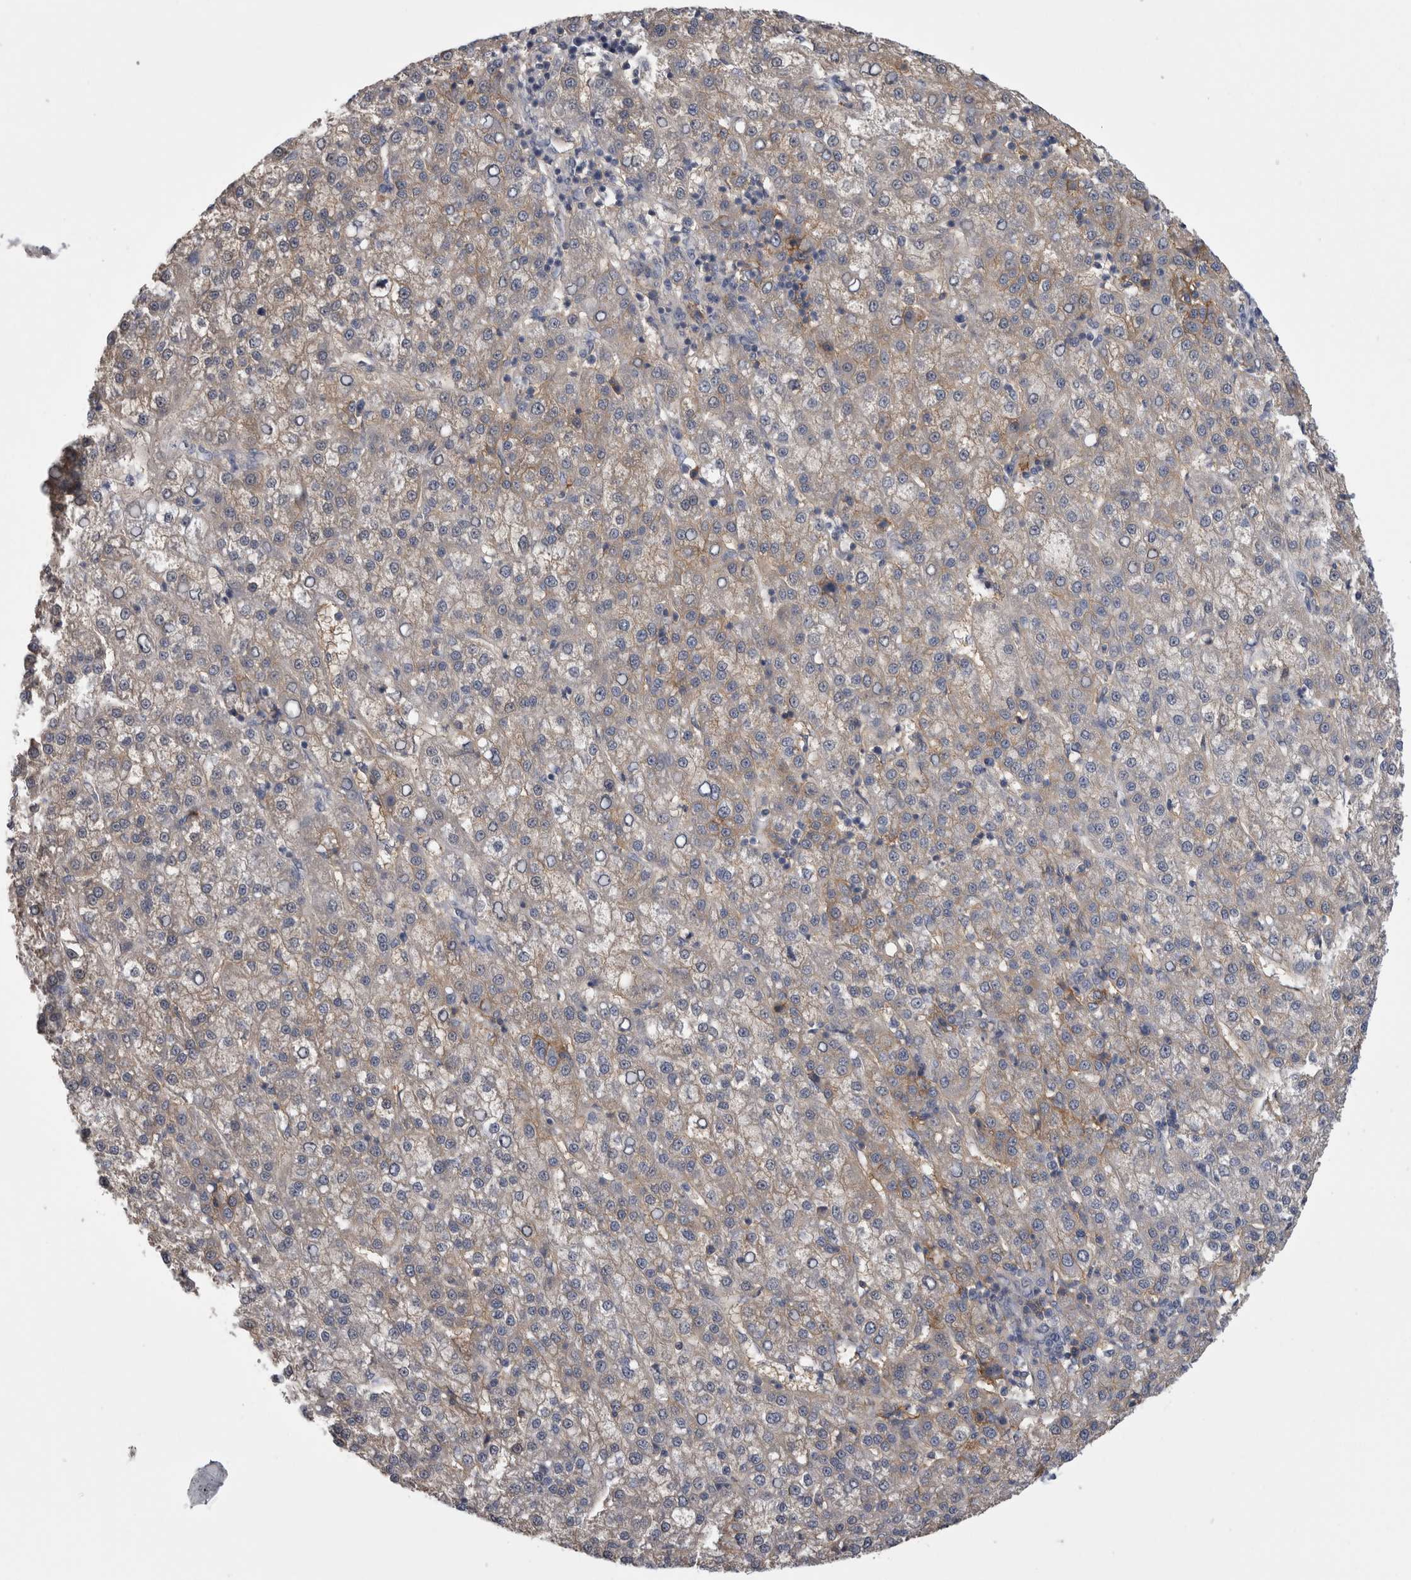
{"staining": {"intensity": "weak", "quantity": ">75%", "location": "cytoplasmic/membranous"}, "tissue": "liver cancer", "cell_type": "Tumor cells", "image_type": "cancer", "snomed": [{"axis": "morphology", "description": "Carcinoma, Hepatocellular, NOS"}, {"axis": "topography", "description": "Liver"}], "caption": "This is an image of immunohistochemistry (IHC) staining of liver cancer, which shows weak expression in the cytoplasmic/membranous of tumor cells.", "gene": "AFMID", "patient": {"sex": "female", "age": 58}}